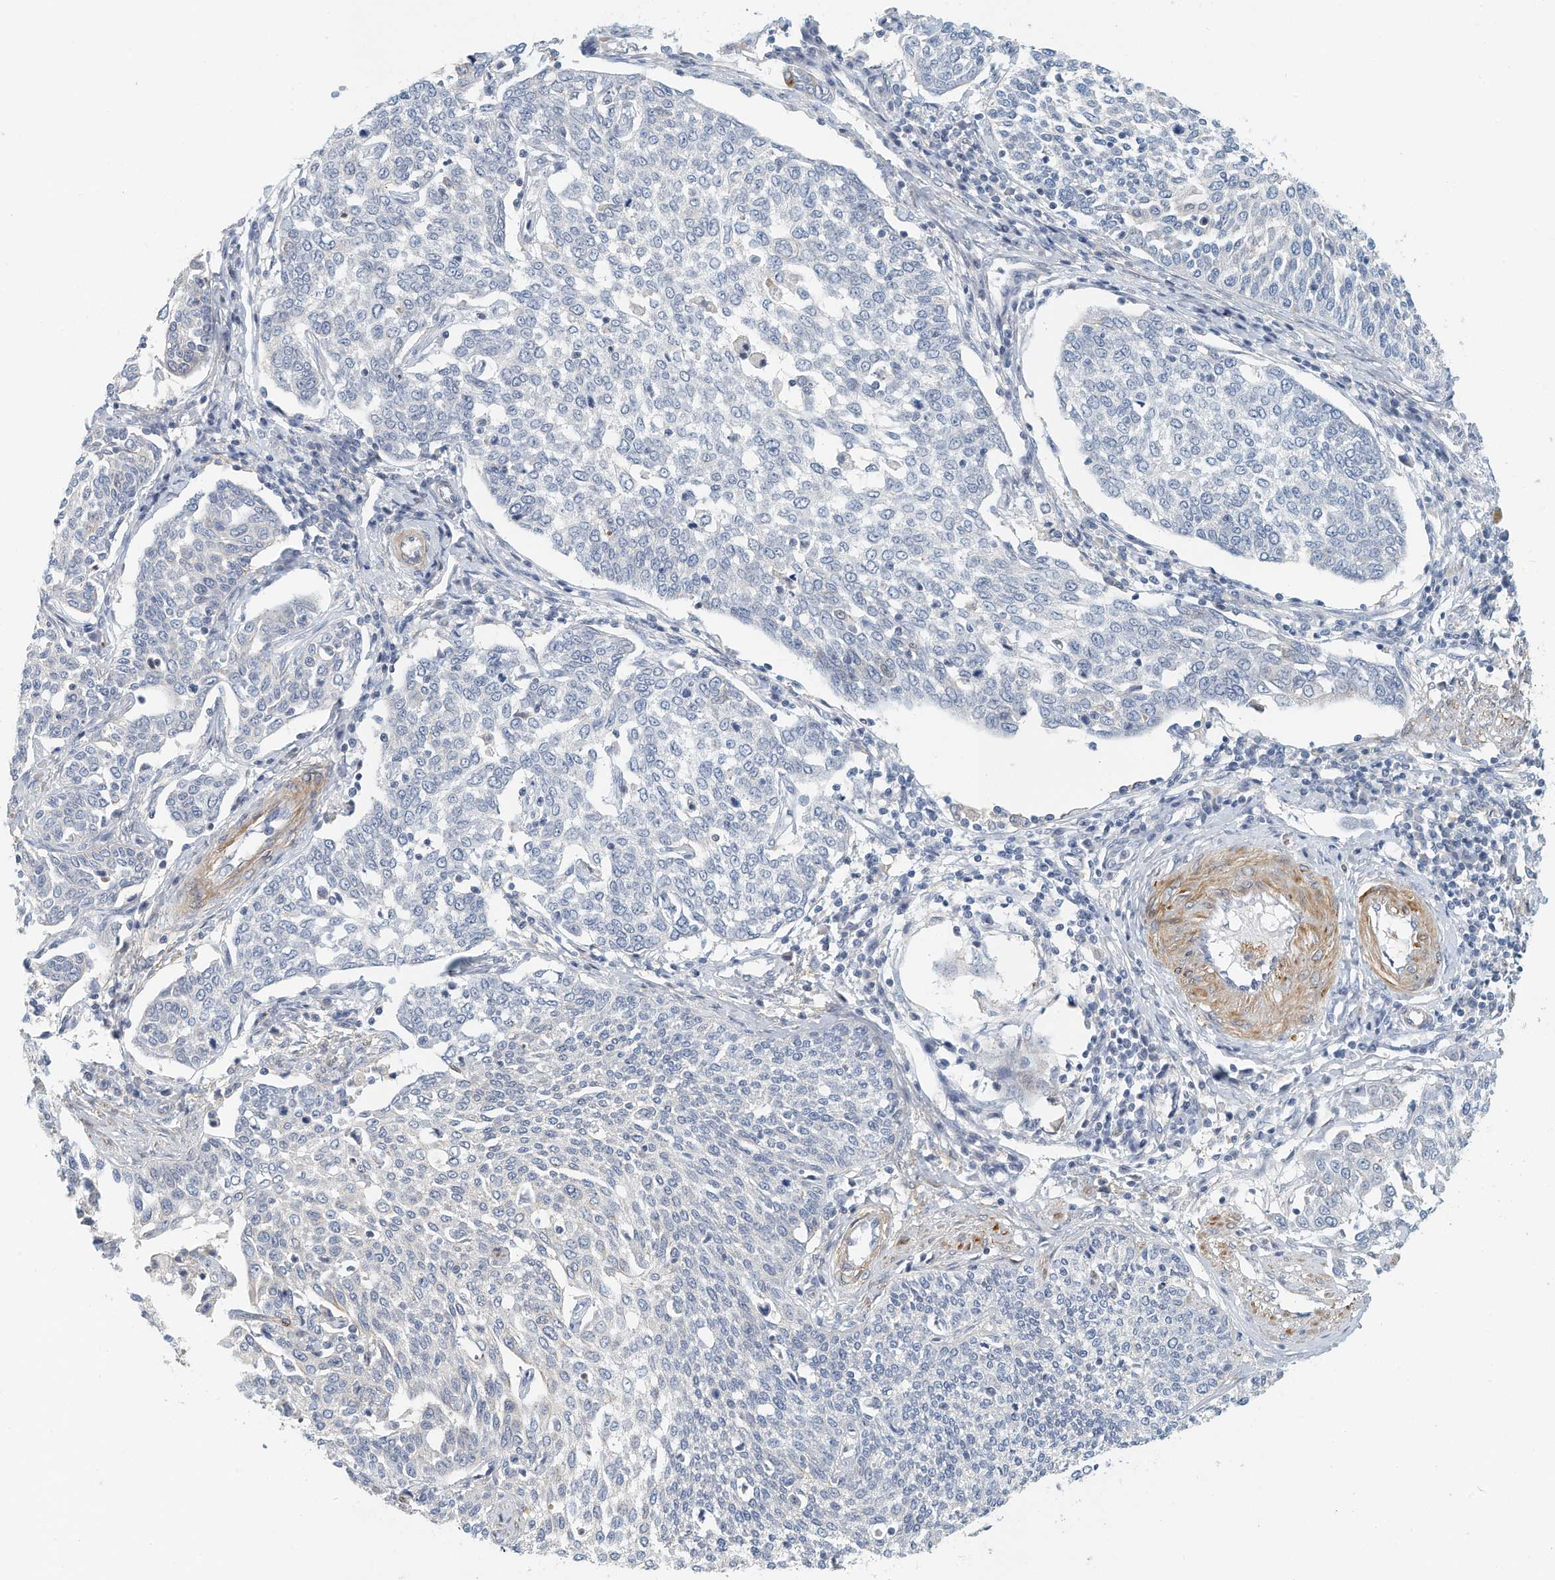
{"staining": {"intensity": "negative", "quantity": "none", "location": "none"}, "tissue": "cervical cancer", "cell_type": "Tumor cells", "image_type": "cancer", "snomed": [{"axis": "morphology", "description": "Squamous cell carcinoma, NOS"}, {"axis": "topography", "description": "Cervix"}], "caption": "Micrograph shows no significant protein positivity in tumor cells of cervical cancer (squamous cell carcinoma). (Stains: DAB immunohistochemistry with hematoxylin counter stain, Microscopy: brightfield microscopy at high magnification).", "gene": "MICAL1", "patient": {"sex": "female", "age": 34}}